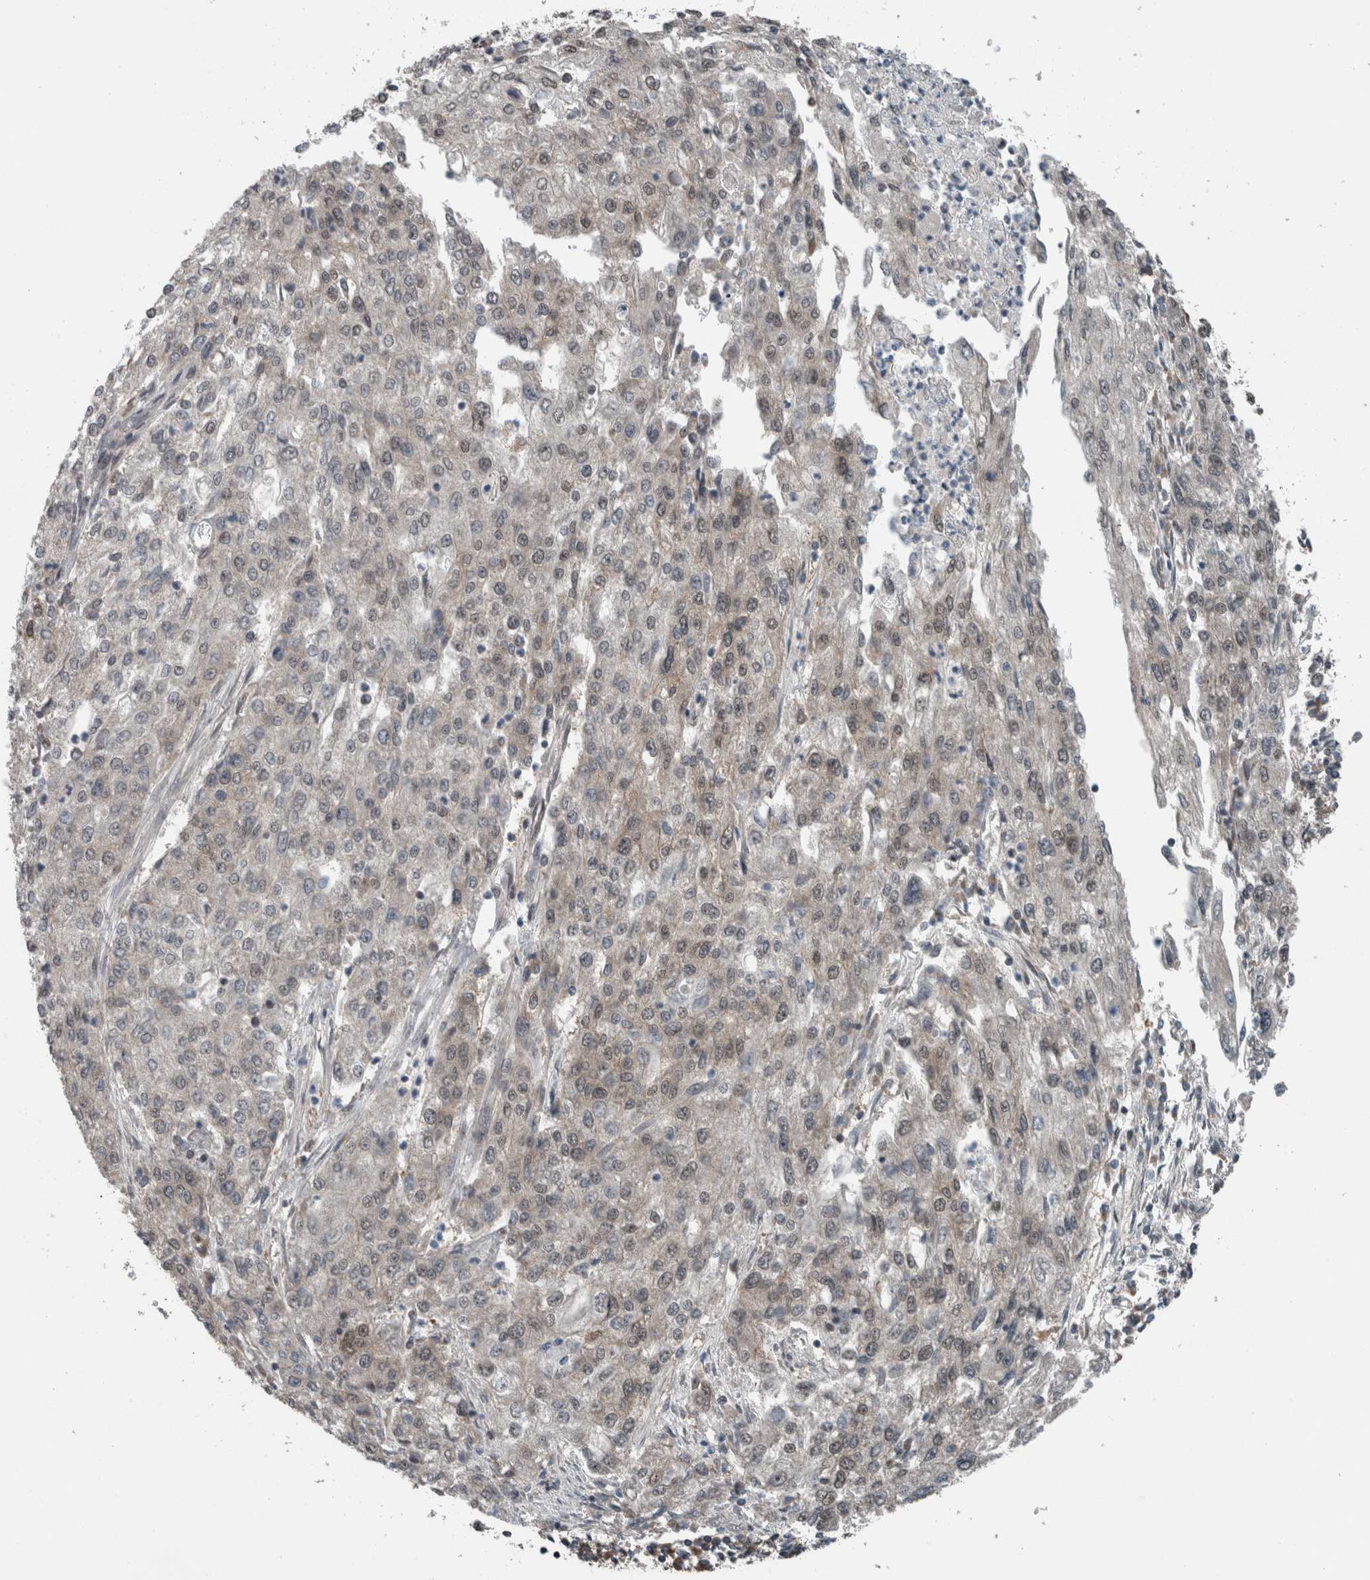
{"staining": {"intensity": "weak", "quantity": "<25%", "location": "nuclear"}, "tissue": "endometrial cancer", "cell_type": "Tumor cells", "image_type": "cancer", "snomed": [{"axis": "morphology", "description": "Adenocarcinoma, NOS"}, {"axis": "topography", "description": "Endometrium"}], "caption": "The image exhibits no staining of tumor cells in adenocarcinoma (endometrial). (DAB immunohistochemistry (IHC) visualized using brightfield microscopy, high magnification).", "gene": "SPAG7", "patient": {"sex": "female", "age": 49}}